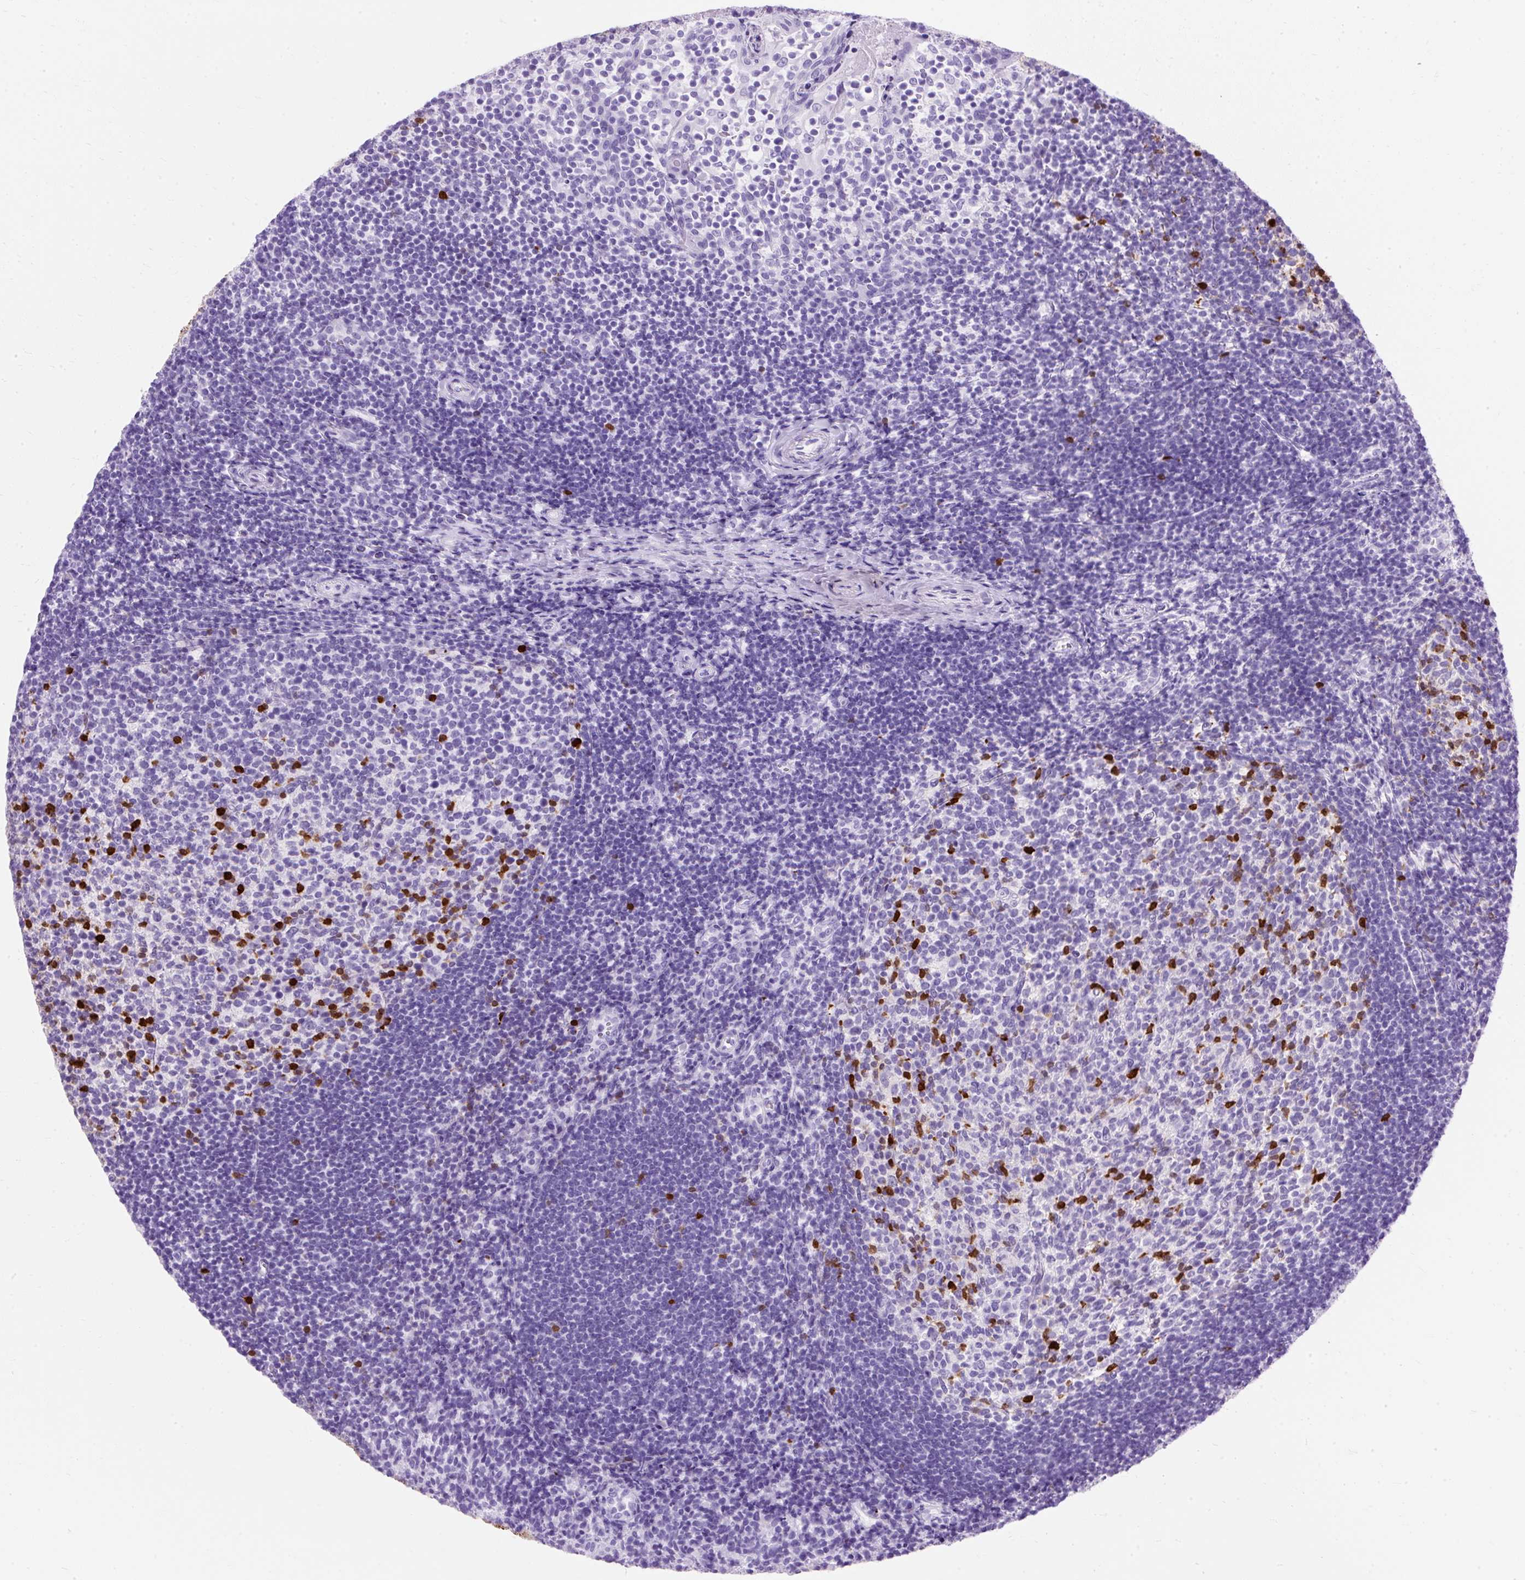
{"staining": {"intensity": "strong", "quantity": "25%-75%", "location": "cytoplasmic/membranous,nuclear"}, "tissue": "tonsil", "cell_type": "Germinal center cells", "image_type": "normal", "snomed": [{"axis": "morphology", "description": "Normal tissue, NOS"}, {"axis": "topography", "description": "Tonsil"}], "caption": "Immunohistochemical staining of unremarkable tonsil shows strong cytoplasmic/membranous,nuclear protein expression in about 25%-75% of germinal center cells. The staining was performed using DAB, with brown indicating positive protein expression. Nuclei are stained blue with hematoxylin.", "gene": "PVALB", "patient": {"sex": "female", "age": 10}}